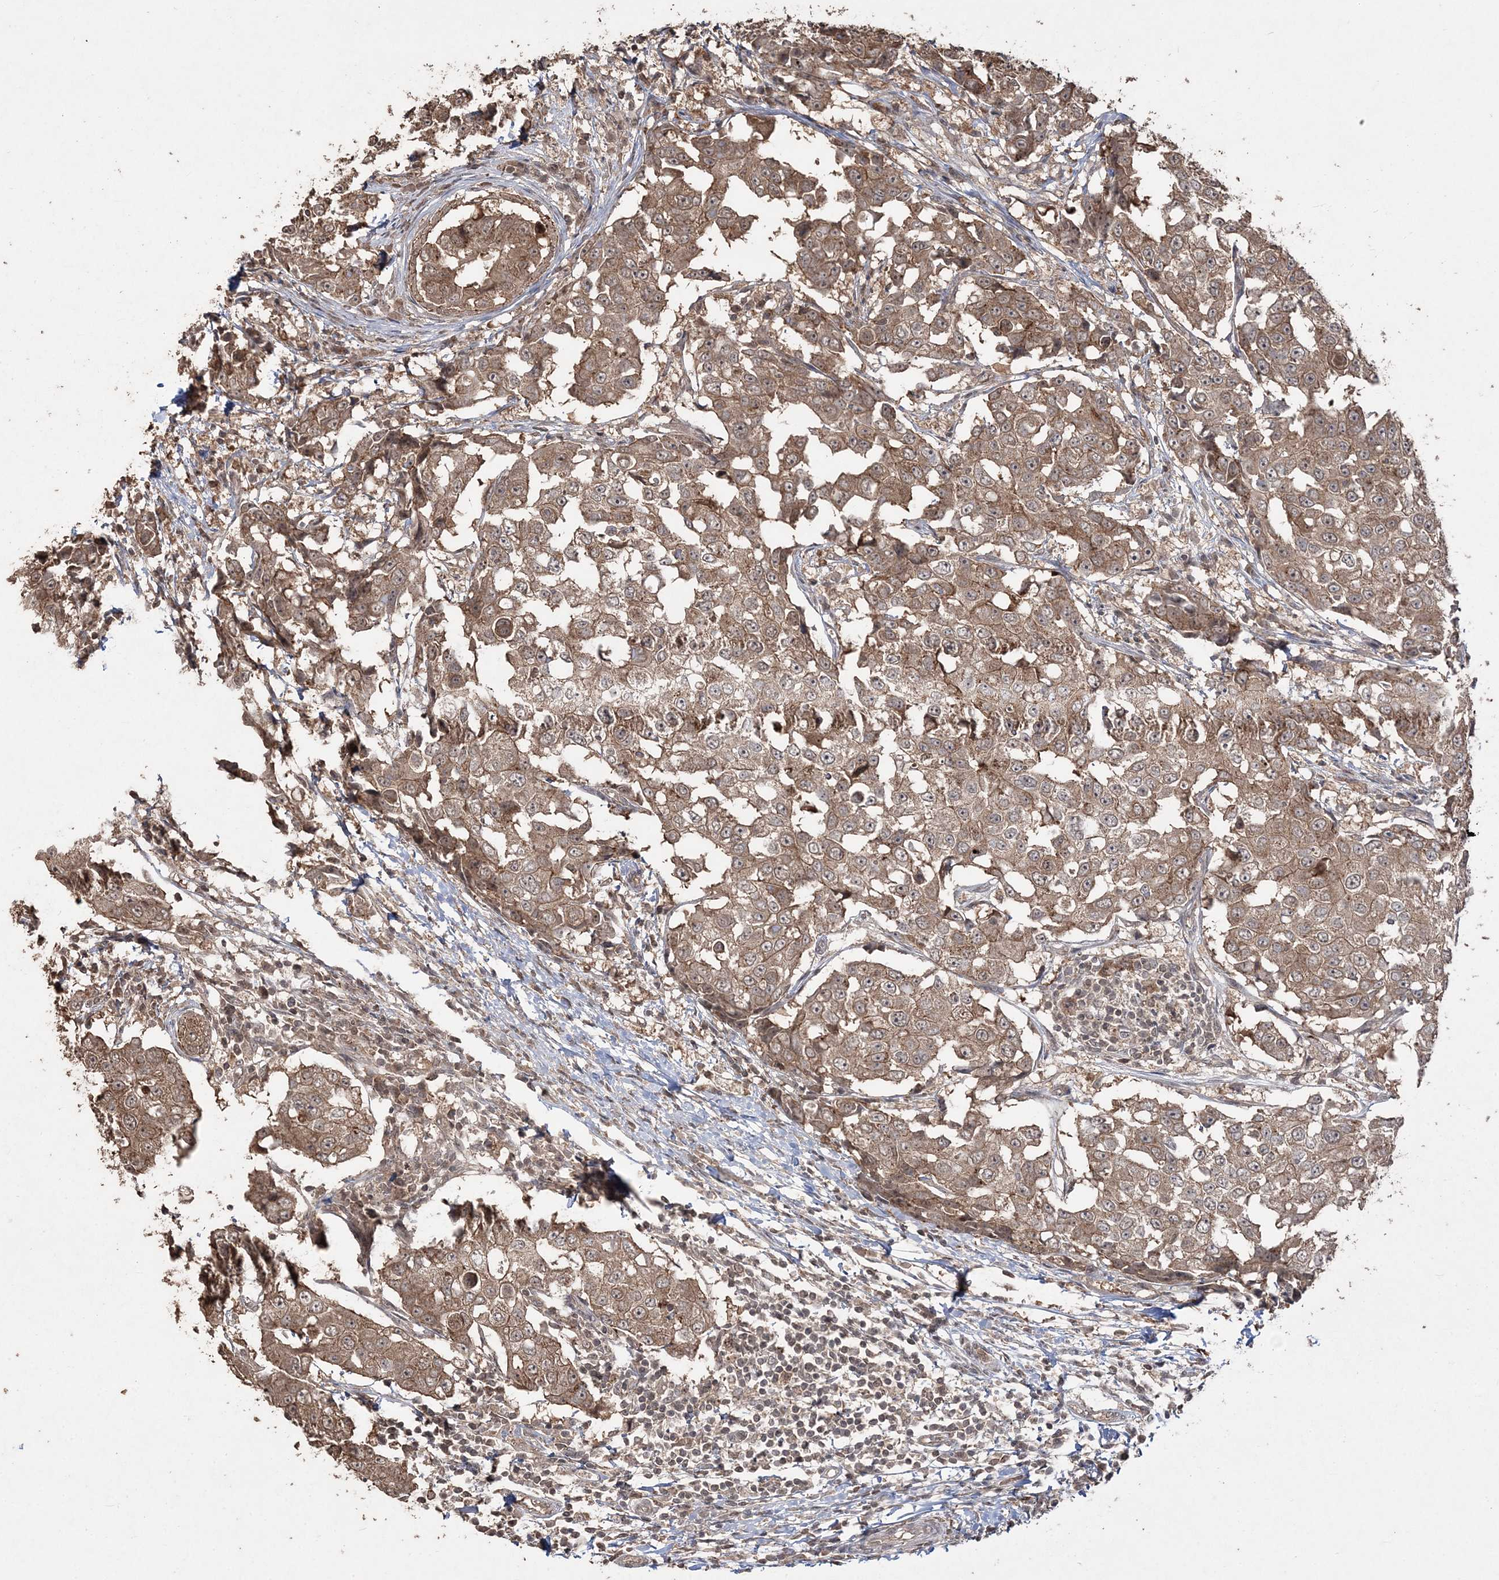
{"staining": {"intensity": "moderate", "quantity": ">75%", "location": "cytoplasmic/membranous"}, "tissue": "breast cancer", "cell_type": "Tumor cells", "image_type": "cancer", "snomed": [{"axis": "morphology", "description": "Duct carcinoma"}, {"axis": "topography", "description": "Breast"}], "caption": "Immunohistochemical staining of human intraductal carcinoma (breast) demonstrates medium levels of moderate cytoplasmic/membranous protein staining in about >75% of tumor cells. (DAB (3,3'-diaminobenzidine) IHC, brown staining for protein, blue staining for nuclei).", "gene": "EHHADH", "patient": {"sex": "female", "age": 27}}